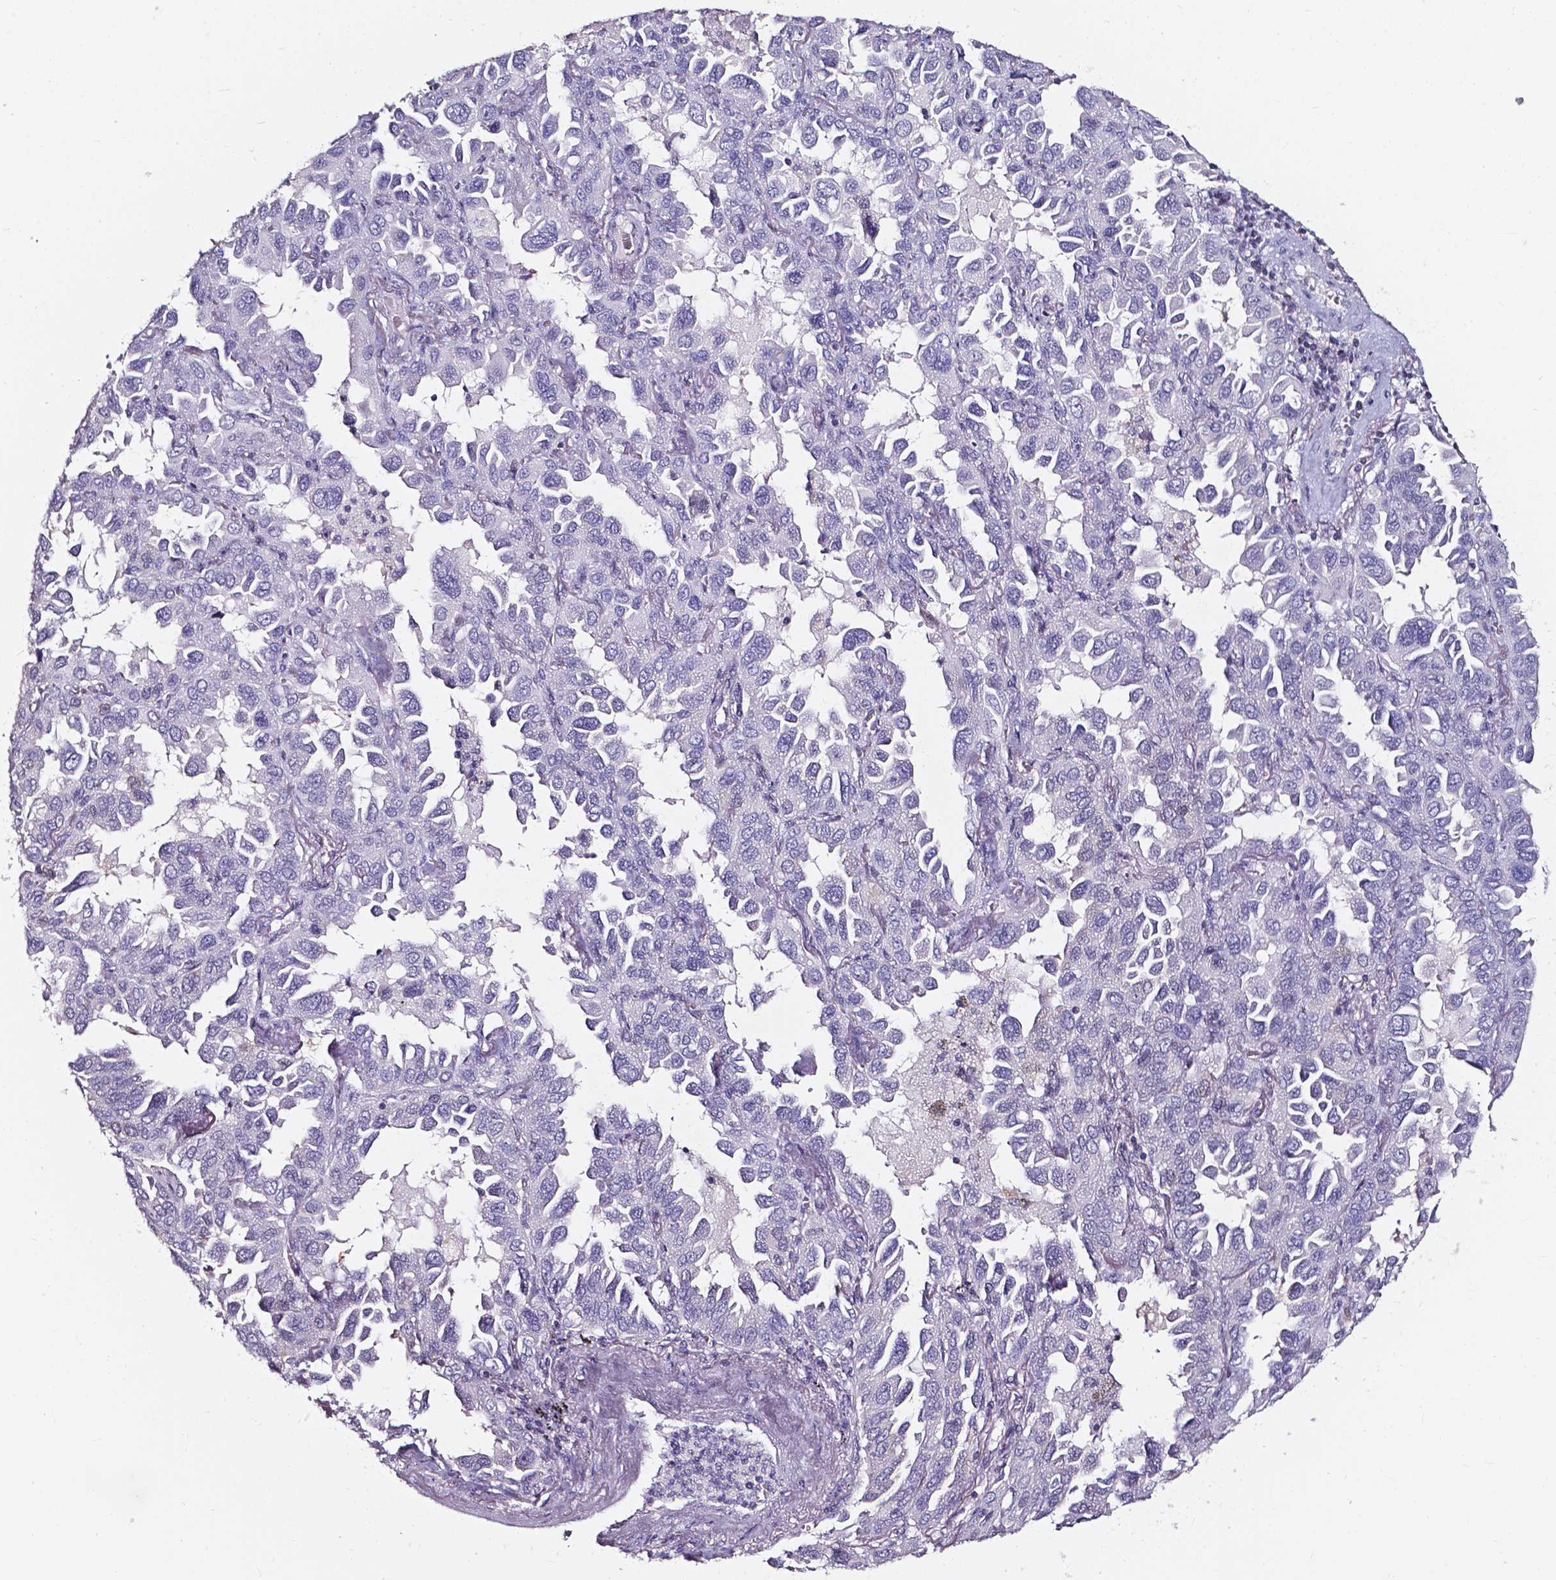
{"staining": {"intensity": "negative", "quantity": "none", "location": "none"}, "tissue": "lung cancer", "cell_type": "Tumor cells", "image_type": "cancer", "snomed": [{"axis": "morphology", "description": "Adenocarcinoma, NOS"}, {"axis": "topography", "description": "Lung"}], "caption": "High power microscopy photomicrograph of an immunohistochemistry (IHC) histopathology image of lung cancer (adenocarcinoma), revealing no significant expression in tumor cells. (DAB IHC, high magnification).", "gene": "AKR1B10", "patient": {"sex": "male", "age": 64}}